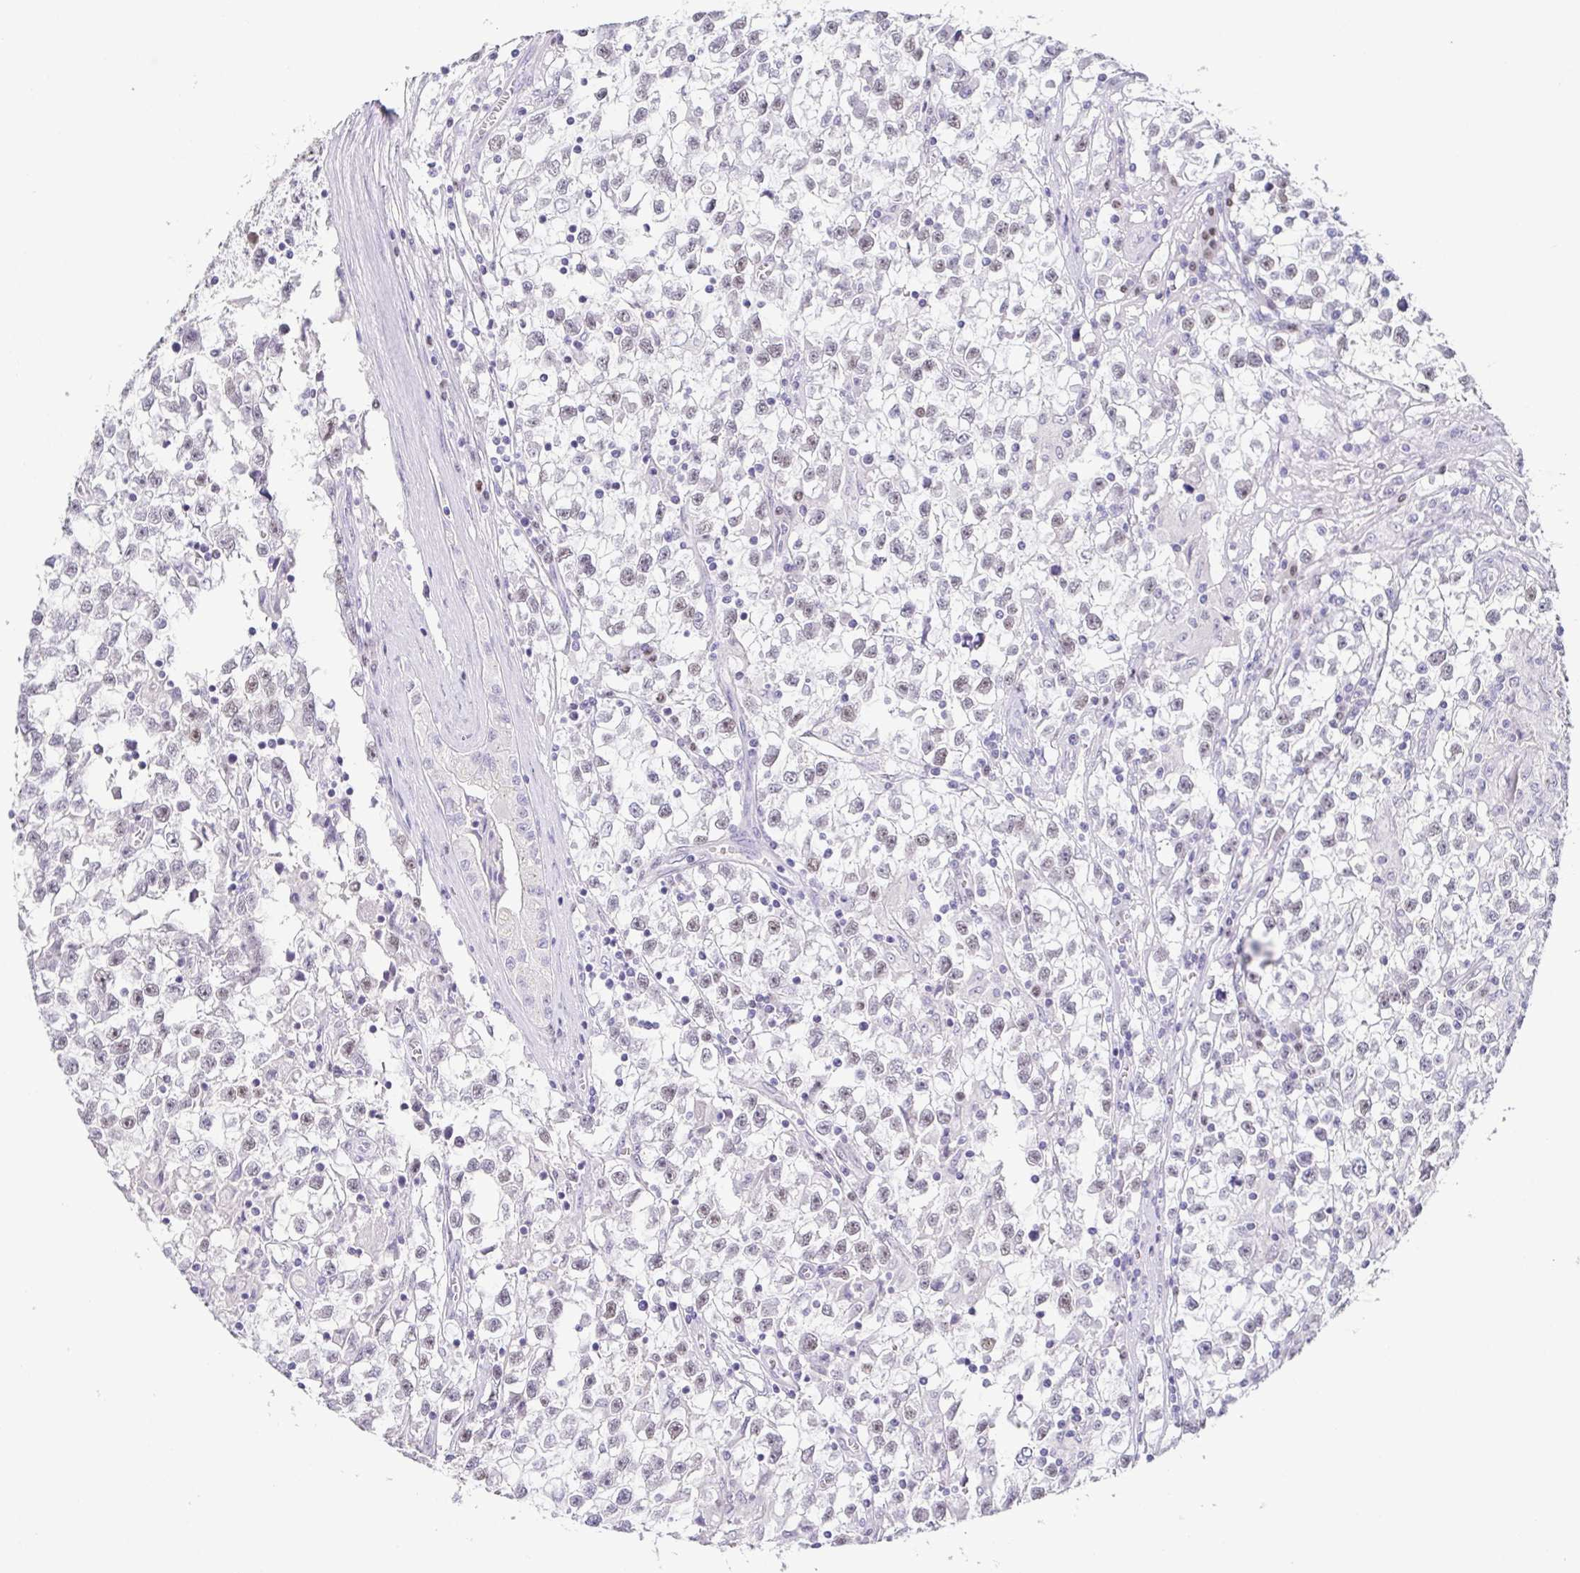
{"staining": {"intensity": "negative", "quantity": "none", "location": "none"}, "tissue": "testis cancer", "cell_type": "Tumor cells", "image_type": "cancer", "snomed": [{"axis": "morphology", "description": "Seminoma, NOS"}, {"axis": "topography", "description": "Testis"}], "caption": "Tumor cells show no significant protein staining in testis cancer.", "gene": "TCF3", "patient": {"sex": "male", "age": 31}}